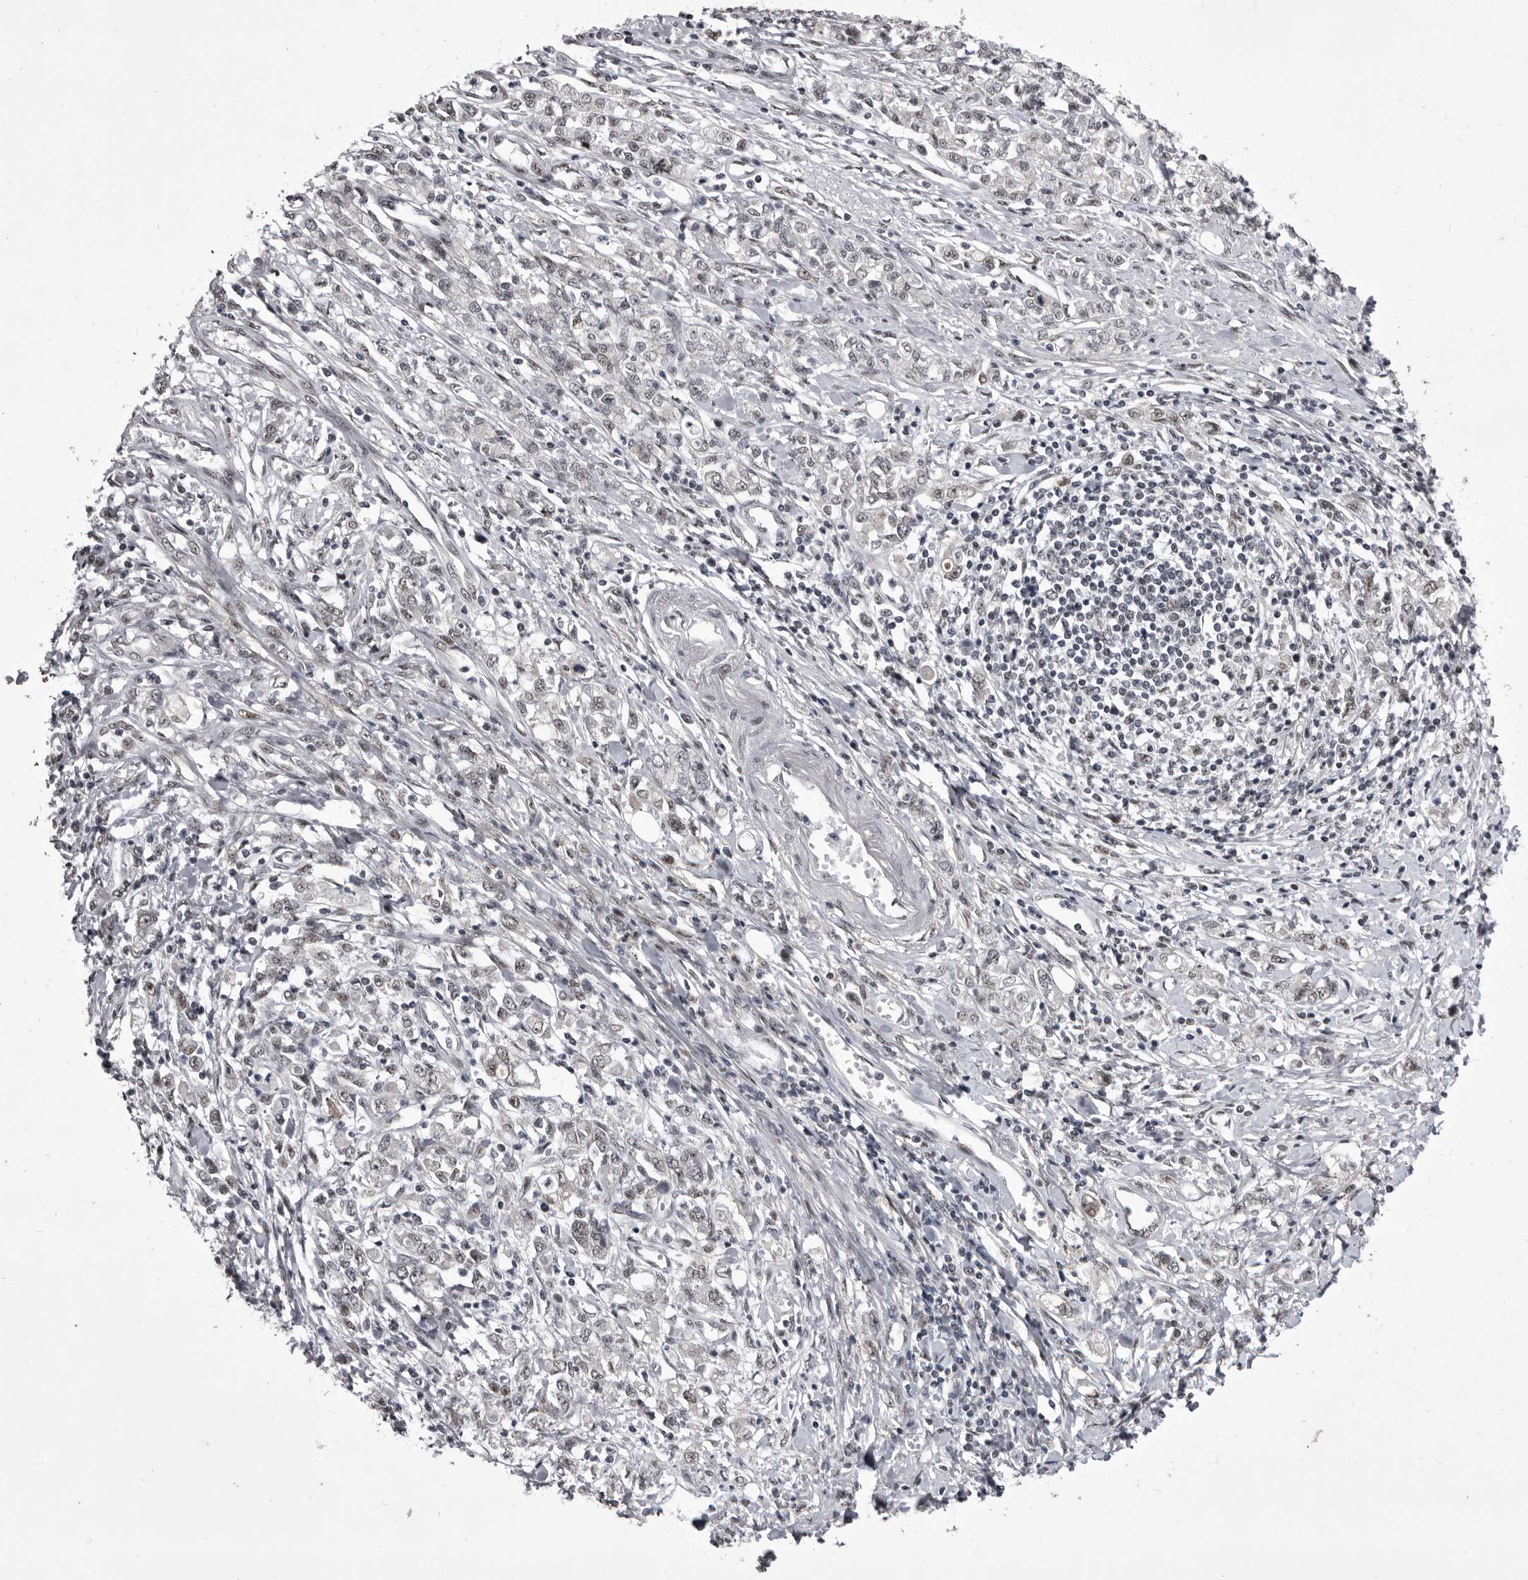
{"staining": {"intensity": "negative", "quantity": "none", "location": "none"}, "tissue": "stomach cancer", "cell_type": "Tumor cells", "image_type": "cancer", "snomed": [{"axis": "morphology", "description": "Adenocarcinoma, NOS"}, {"axis": "topography", "description": "Stomach"}], "caption": "This is a photomicrograph of immunohistochemistry (IHC) staining of adenocarcinoma (stomach), which shows no positivity in tumor cells.", "gene": "PRPF3", "patient": {"sex": "female", "age": 76}}